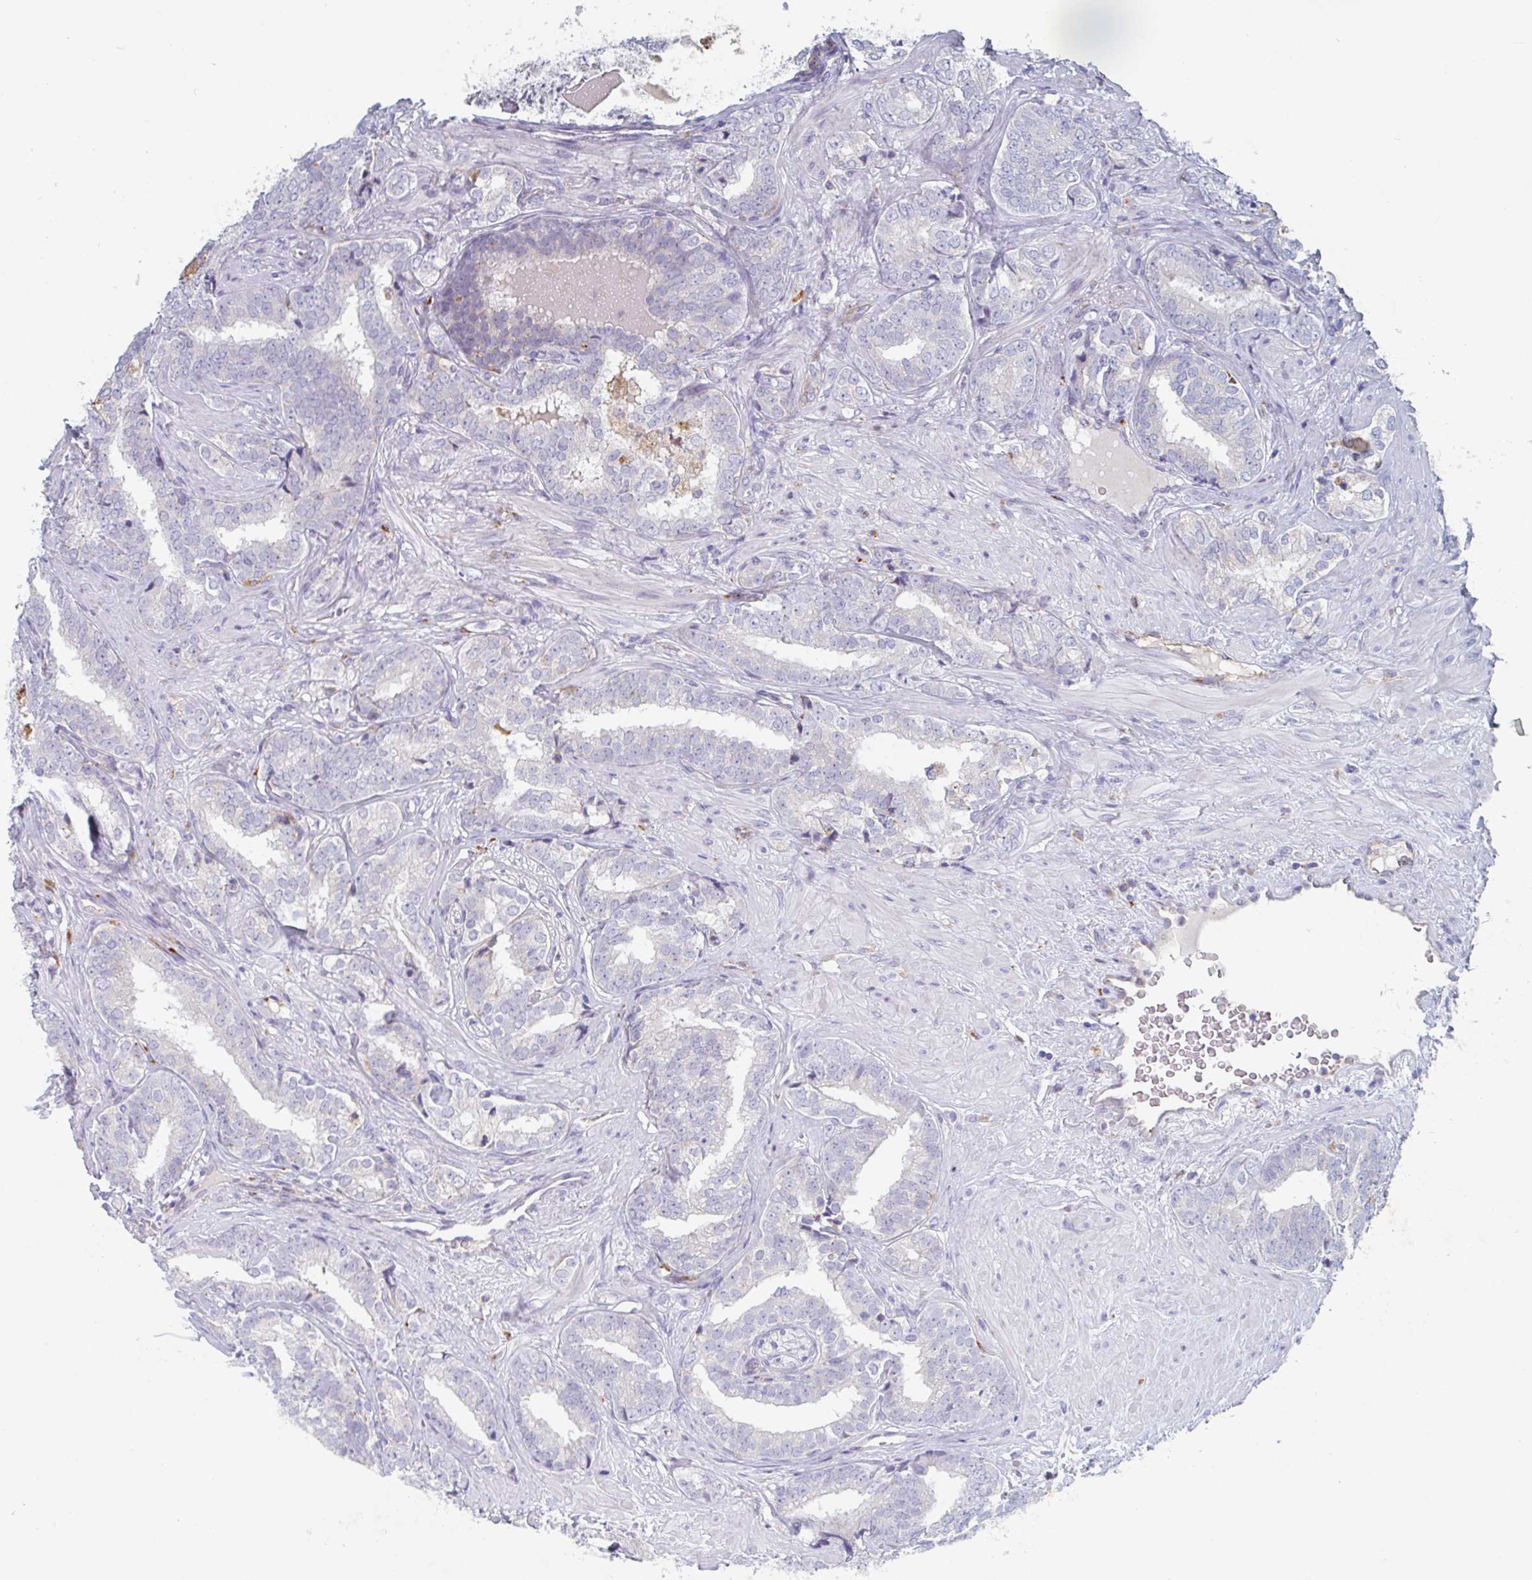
{"staining": {"intensity": "negative", "quantity": "none", "location": "none"}, "tissue": "prostate cancer", "cell_type": "Tumor cells", "image_type": "cancer", "snomed": [{"axis": "morphology", "description": "Adenocarcinoma, High grade"}, {"axis": "topography", "description": "Prostate"}], "caption": "Tumor cells show no significant protein positivity in prostate cancer.", "gene": "MANBA", "patient": {"sex": "male", "age": 72}}